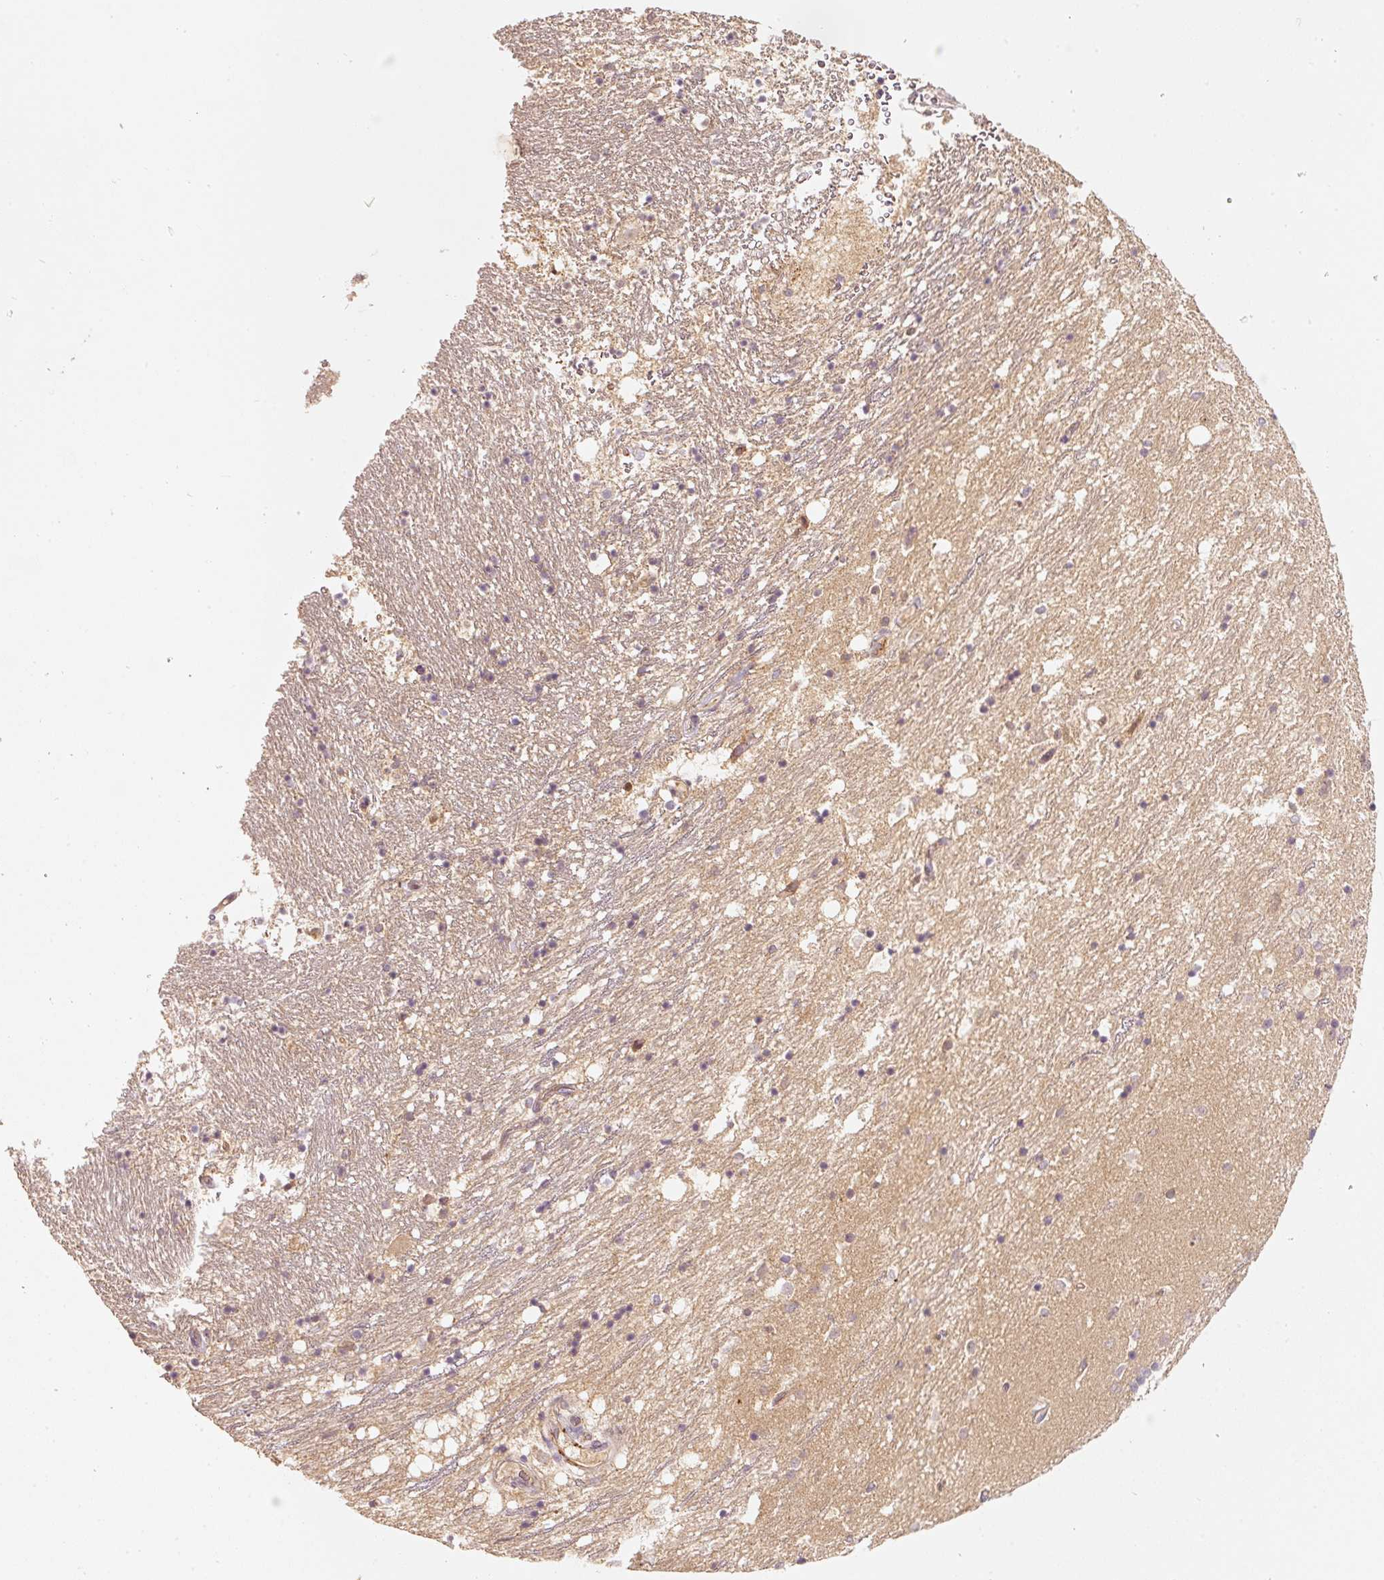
{"staining": {"intensity": "moderate", "quantity": "<25%", "location": "cytoplasmic/membranous"}, "tissue": "caudate", "cell_type": "Glial cells", "image_type": "normal", "snomed": [{"axis": "morphology", "description": "Normal tissue, NOS"}, {"axis": "topography", "description": "Lateral ventricle wall"}], "caption": "High-power microscopy captured an immunohistochemistry (IHC) image of normal caudate, revealing moderate cytoplasmic/membranous positivity in approximately <25% of glial cells.", "gene": "RRAS2", "patient": {"sex": "male", "age": 58}}